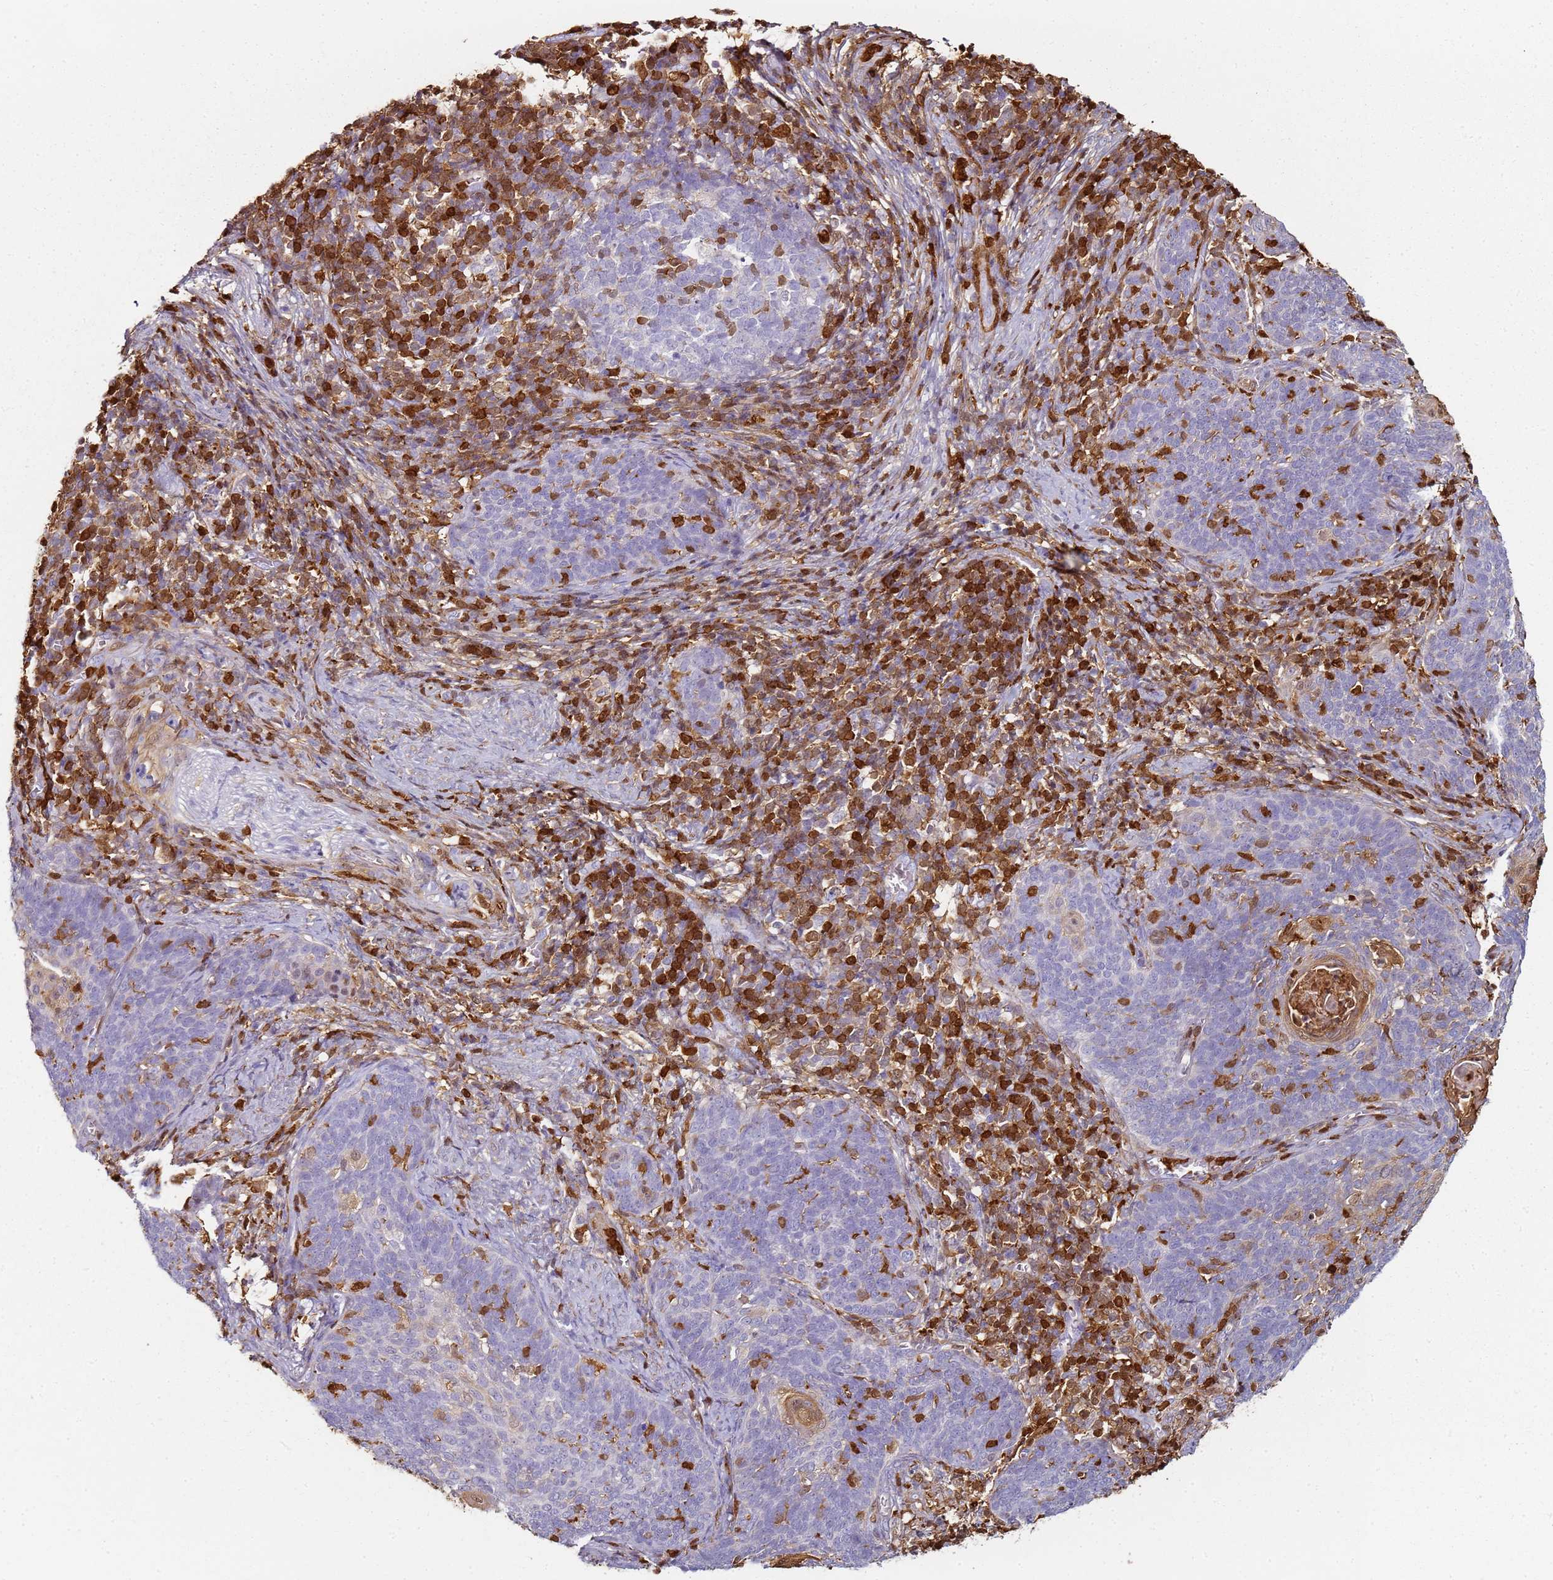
{"staining": {"intensity": "negative", "quantity": "none", "location": "none"}, "tissue": "cervical cancer", "cell_type": "Tumor cells", "image_type": "cancer", "snomed": [{"axis": "morphology", "description": "Normal tissue, NOS"}, {"axis": "morphology", "description": "Squamous cell carcinoma, NOS"}, {"axis": "topography", "description": "Cervix"}], "caption": "This histopathology image is of cervical squamous cell carcinoma stained with IHC to label a protein in brown with the nuclei are counter-stained blue. There is no positivity in tumor cells.", "gene": "S100A4", "patient": {"sex": "female", "age": 39}}